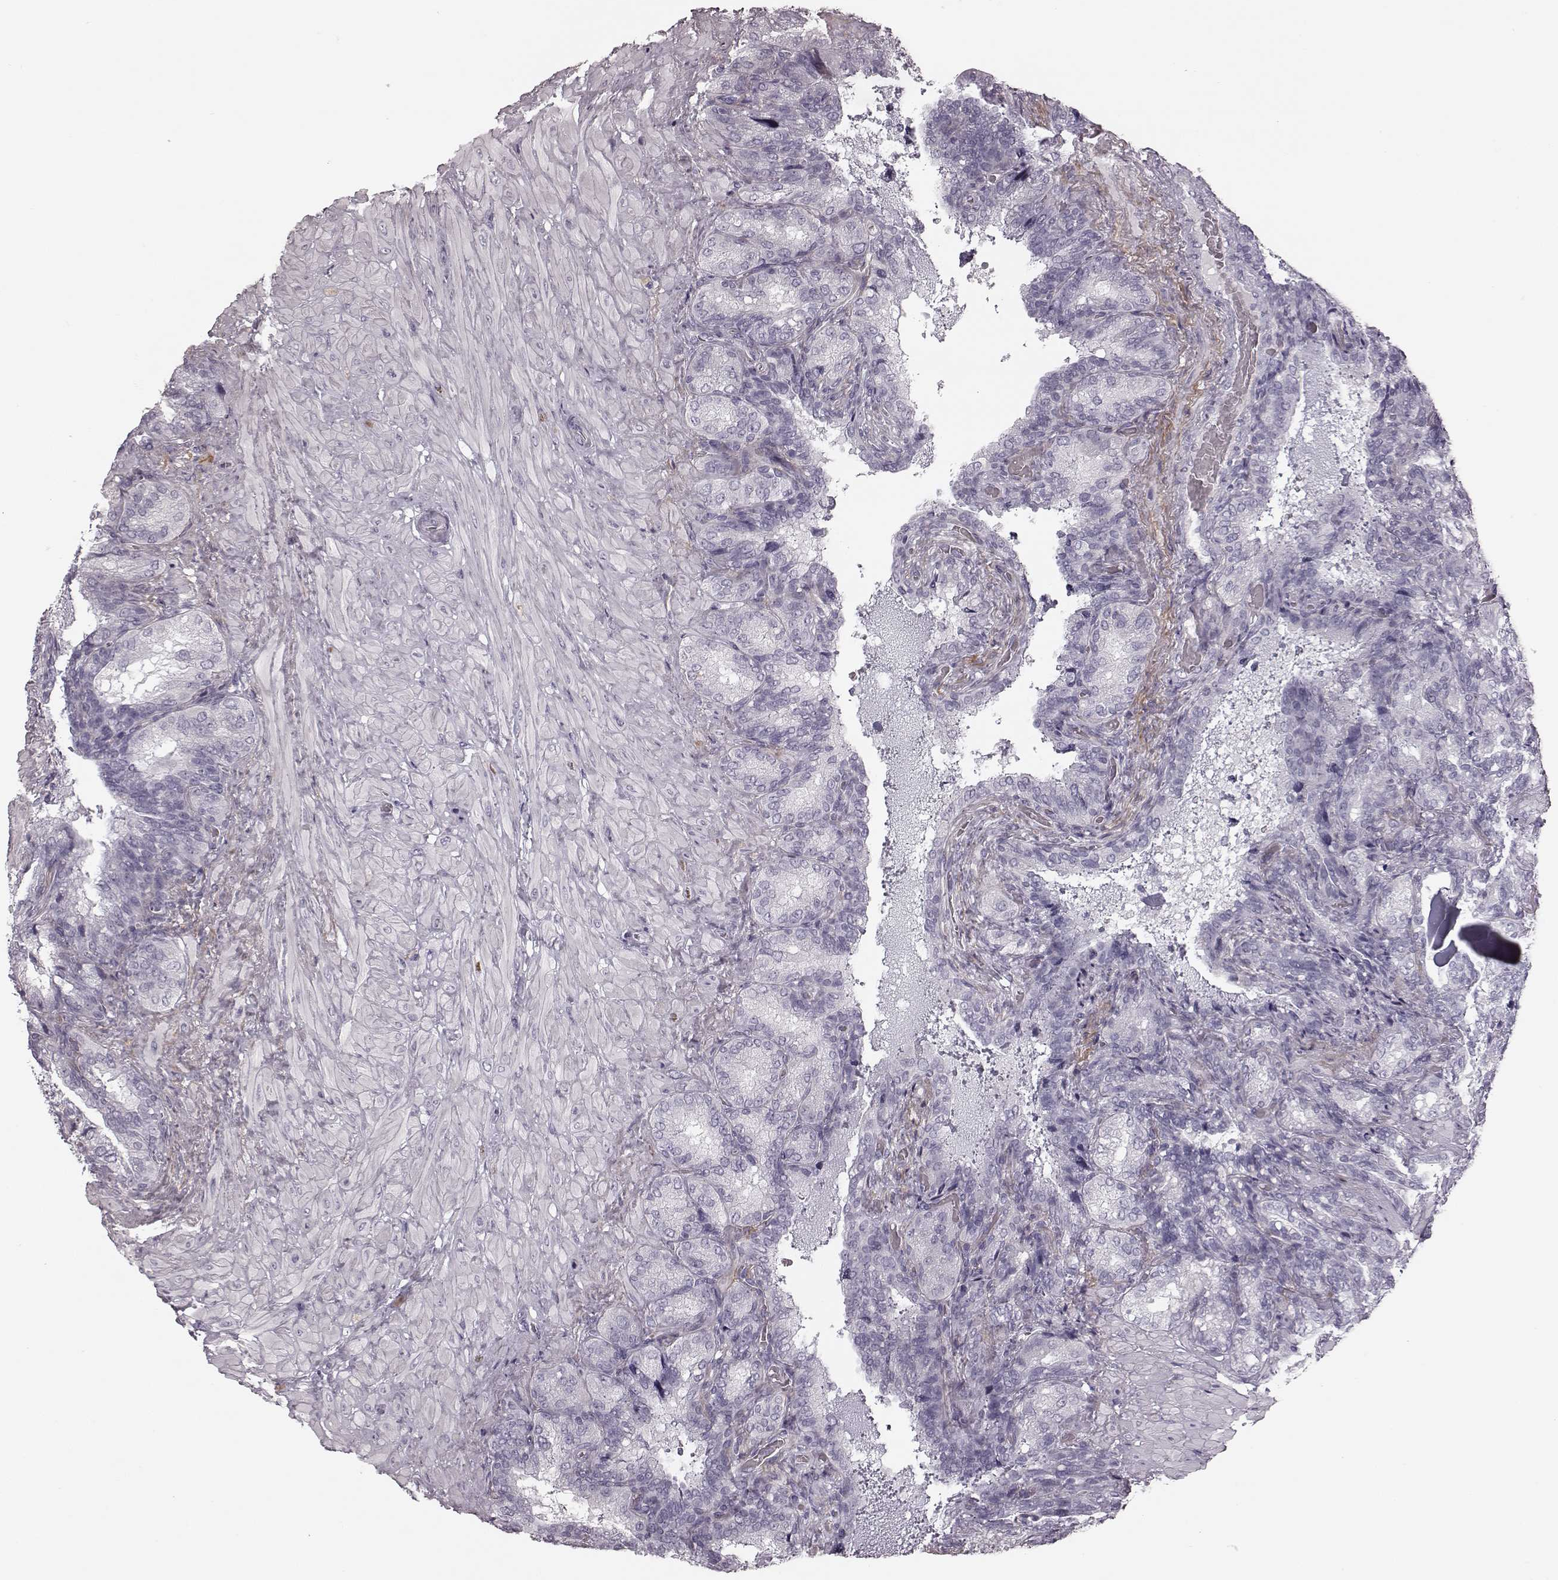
{"staining": {"intensity": "negative", "quantity": "none", "location": "none"}, "tissue": "seminal vesicle", "cell_type": "Glandular cells", "image_type": "normal", "snomed": [{"axis": "morphology", "description": "Normal tissue, NOS"}, {"axis": "topography", "description": "Seminal veicle"}], "caption": "Image shows no significant protein staining in glandular cells of benign seminal vesicle. Nuclei are stained in blue.", "gene": "ZNF433", "patient": {"sex": "male", "age": 68}}